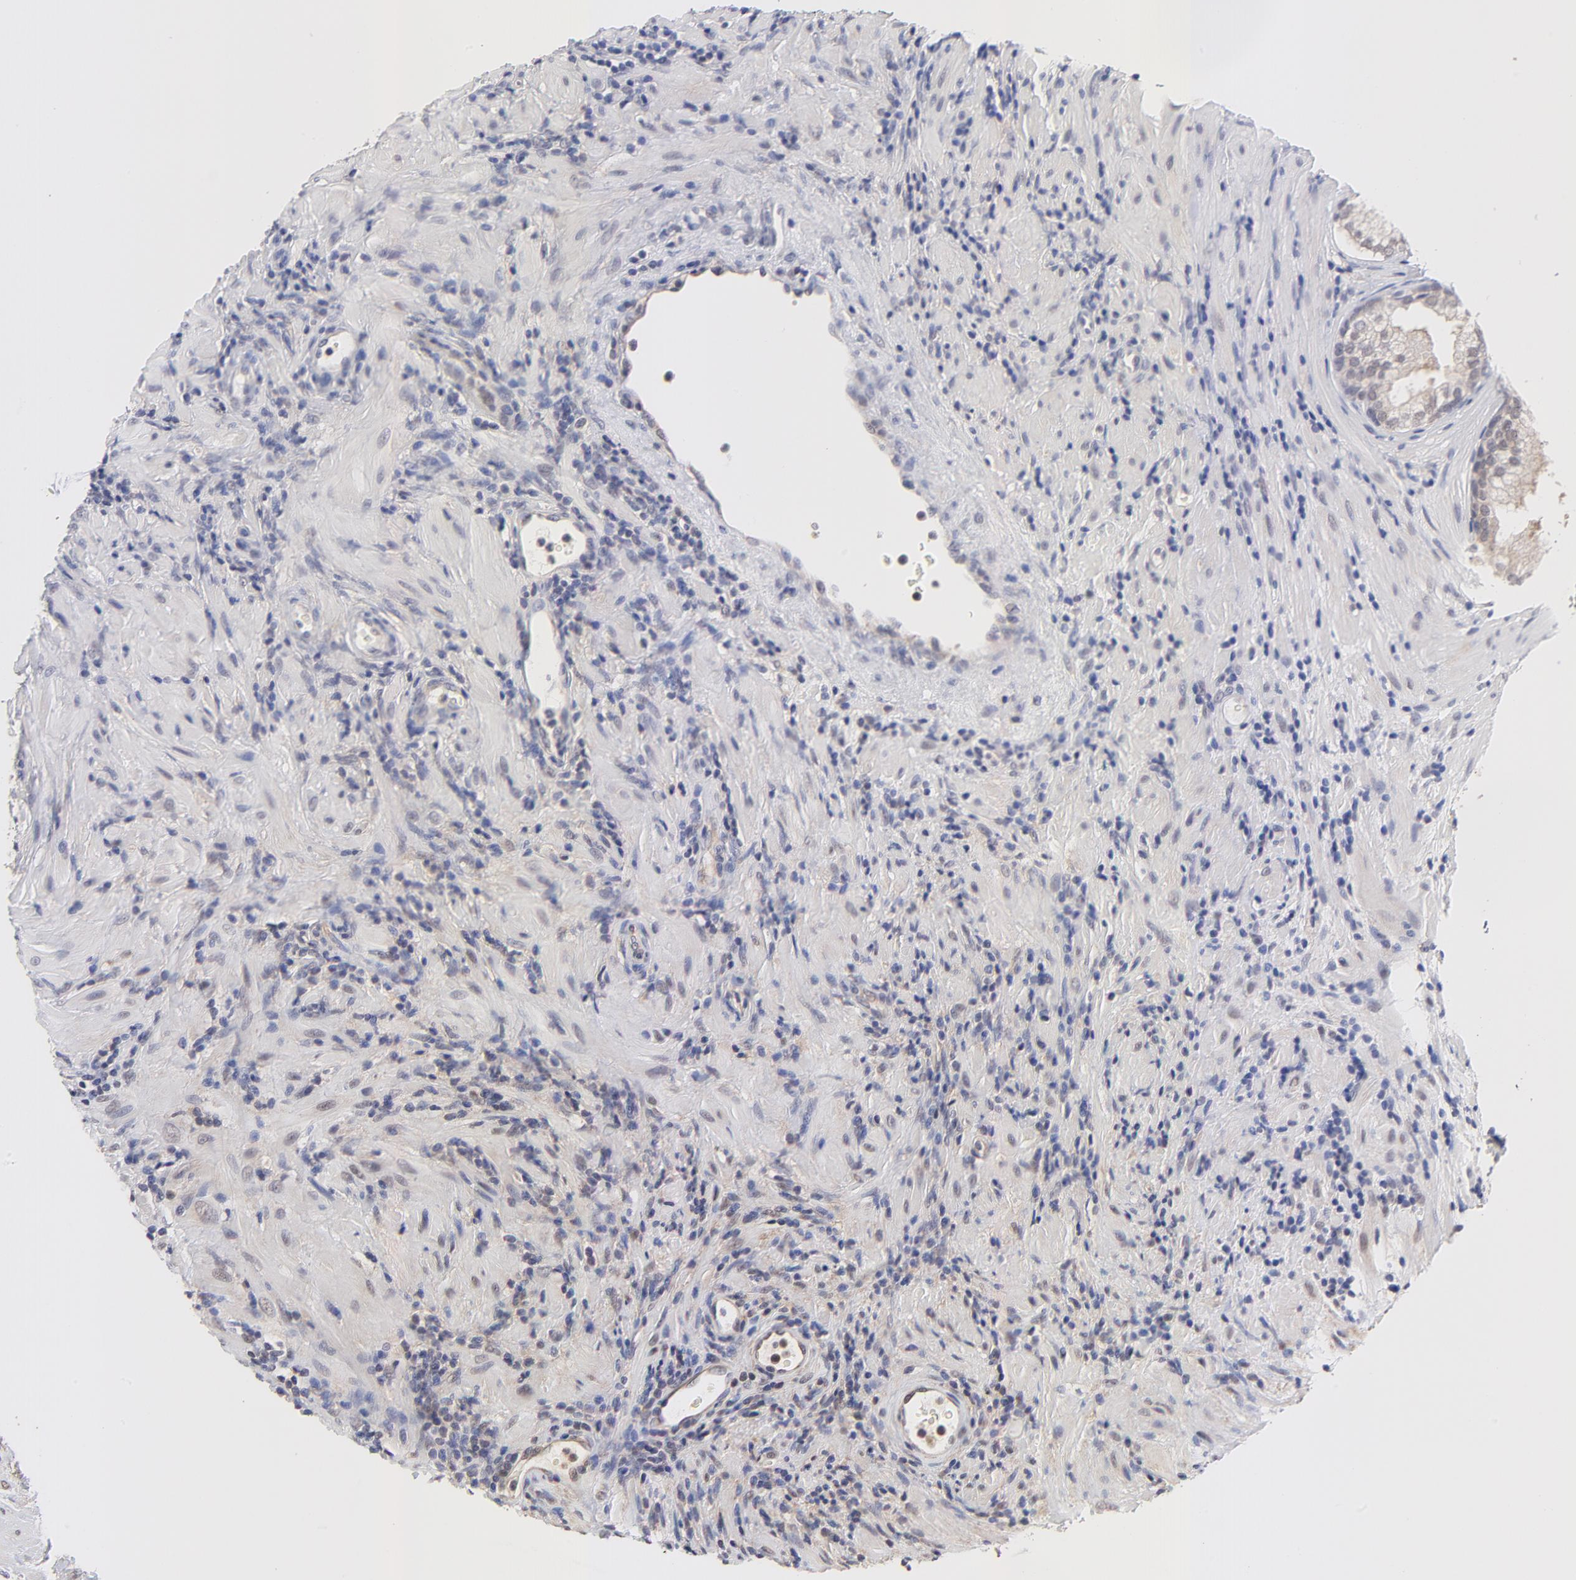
{"staining": {"intensity": "negative", "quantity": "none", "location": "none"}, "tissue": "prostate", "cell_type": "Glandular cells", "image_type": "normal", "snomed": [{"axis": "morphology", "description": "Normal tissue, NOS"}, {"axis": "topography", "description": "Prostate"}], "caption": "Glandular cells show no significant protein staining in normal prostate. Brightfield microscopy of IHC stained with DAB (3,3'-diaminobenzidine) (brown) and hematoxylin (blue), captured at high magnification.", "gene": "PSMC4", "patient": {"sex": "male", "age": 76}}